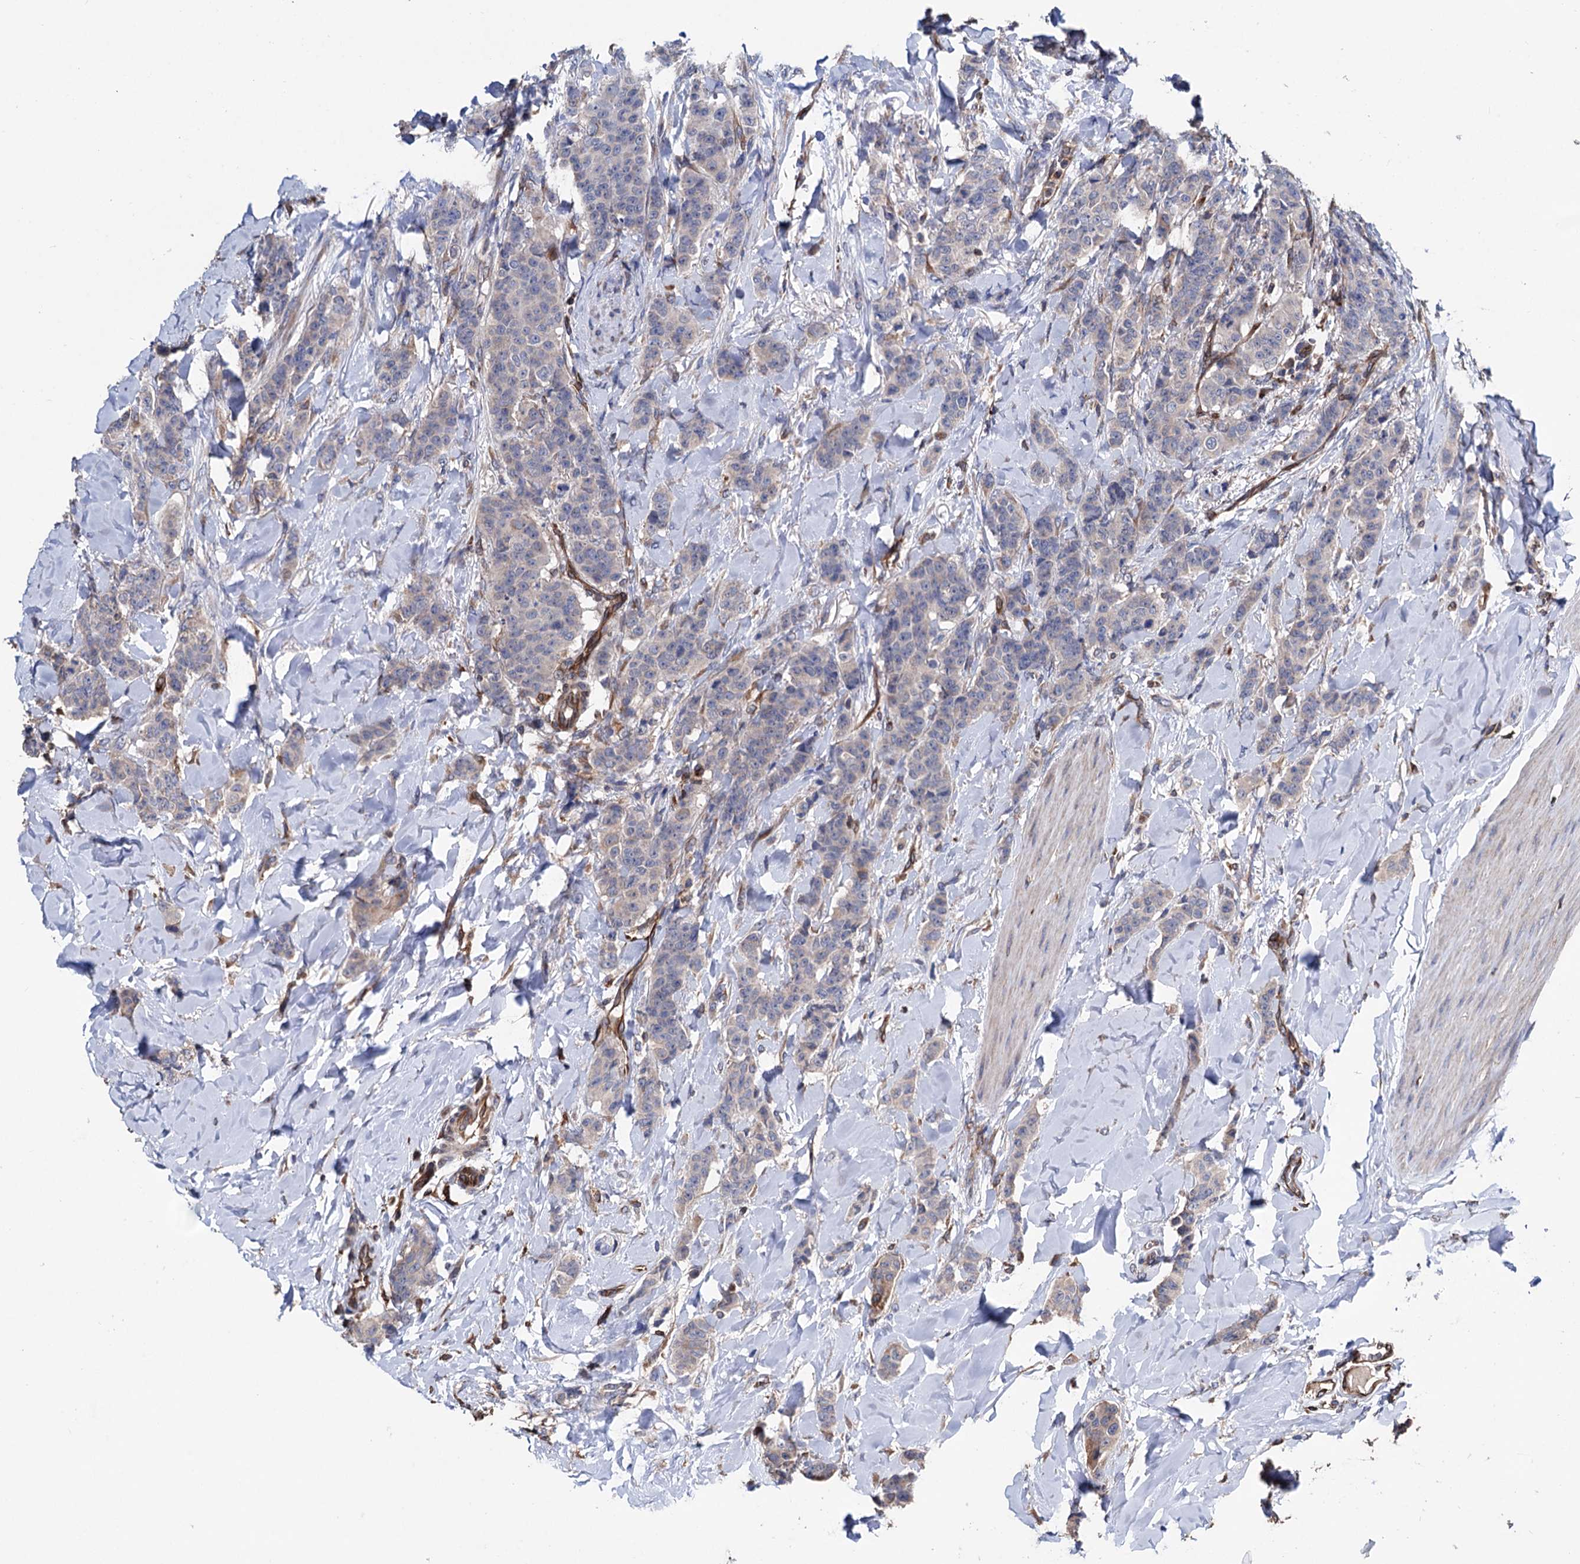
{"staining": {"intensity": "negative", "quantity": "none", "location": "none"}, "tissue": "breast cancer", "cell_type": "Tumor cells", "image_type": "cancer", "snomed": [{"axis": "morphology", "description": "Duct carcinoma"}, {"axis": "topography", "description": "Breast"}], "caption": "DAB immunohistochemical staining of breast cancer reveals no significant expression in tumor cells.", "gene": "STING1", "patient": {"sex": "female", "age": 40}}